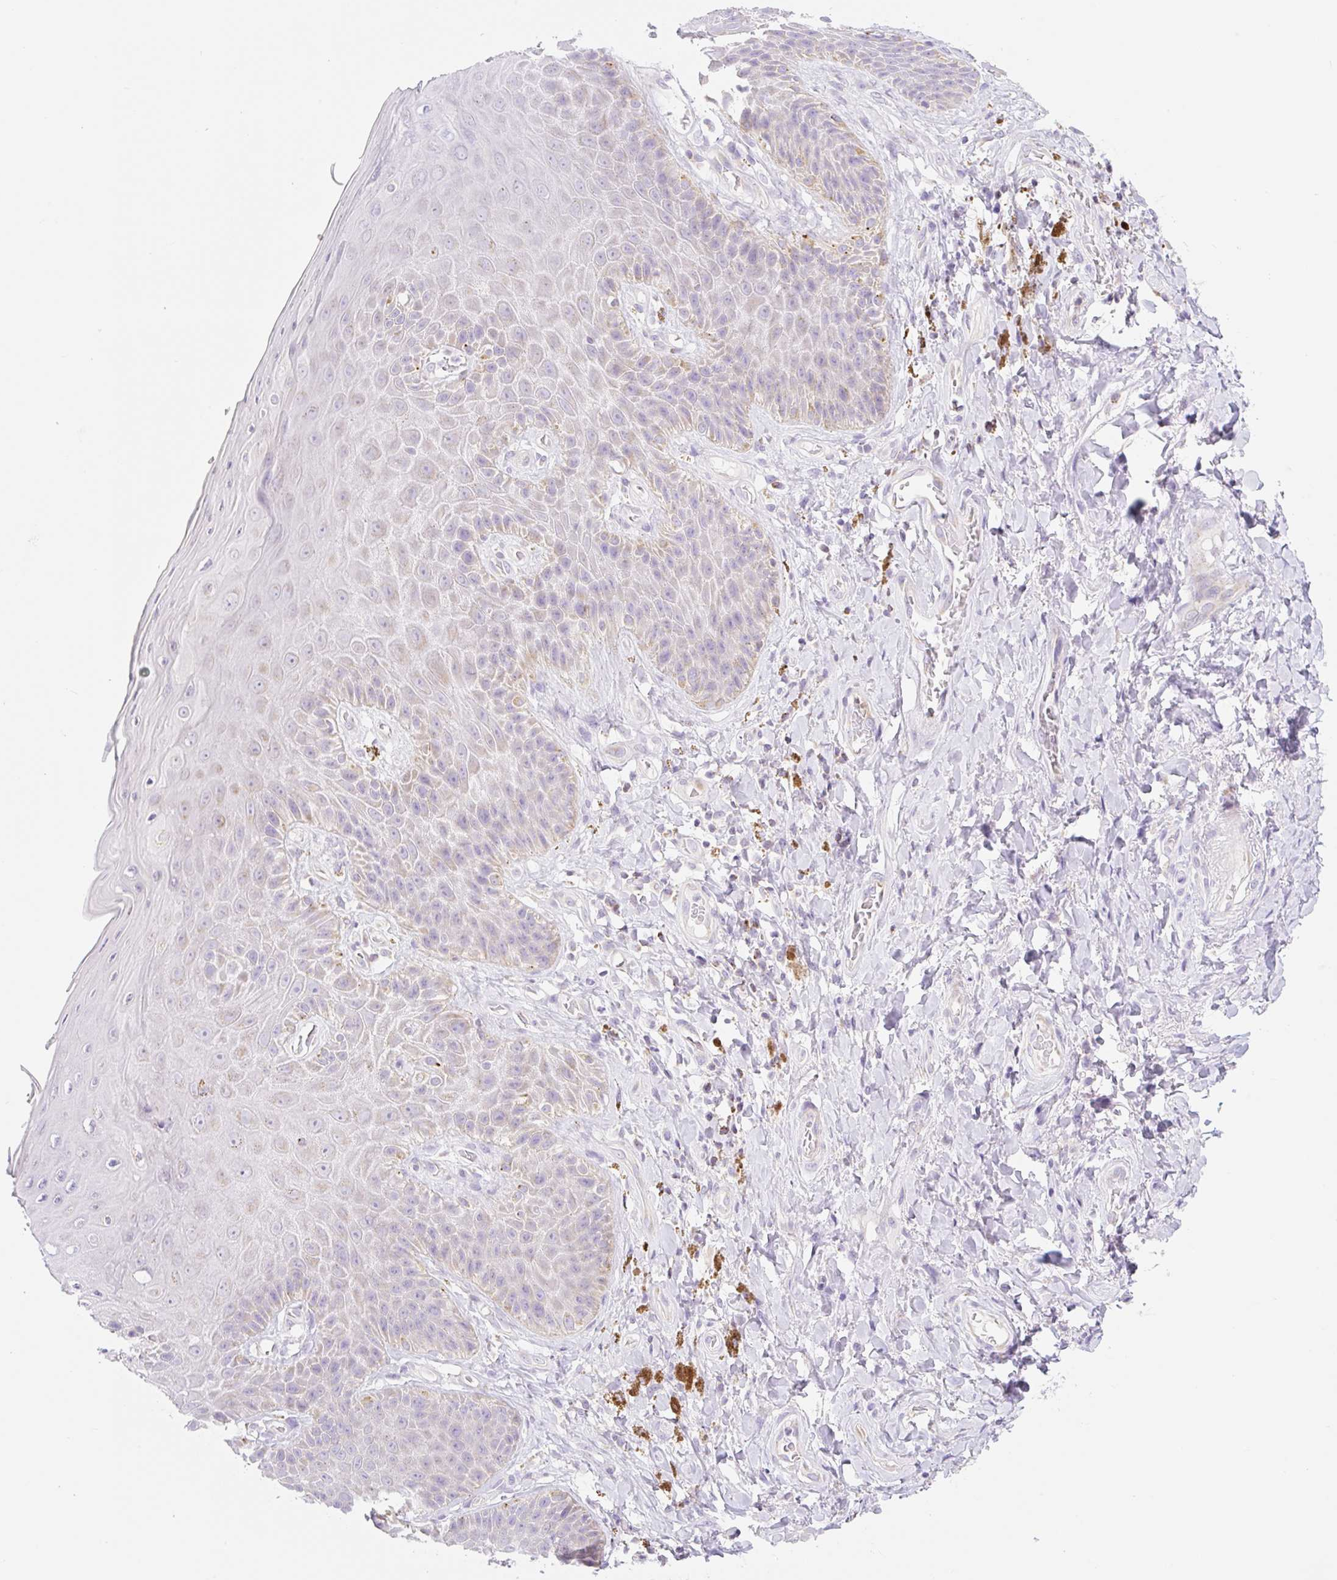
{"staining": {"intensity": "negative", "quantity": "none", "location": "none"}, "tissue": "skin", "cell_type": "Epidermal cells", "image_type": "normal", "snomed": [{"axis": "morphology", "description": "Normal tissue, NOS"}, {"axis": "topography", "description": "Anal"}, {"axis": "topography", "description": "Peripheral nerve tissue"}], "caption": "The photomicrograph exhibits no significant positivity in epidermal cells of skin. Brightfield microscopy of immunohistochemistry (IHC) stained with DAB (3,3'-diaminobenzidine) (brown) and hematoxylin (blue), captured at high magnification.", "gene": "FOCAD", "patient": {"sex": "male", "age": 53}}